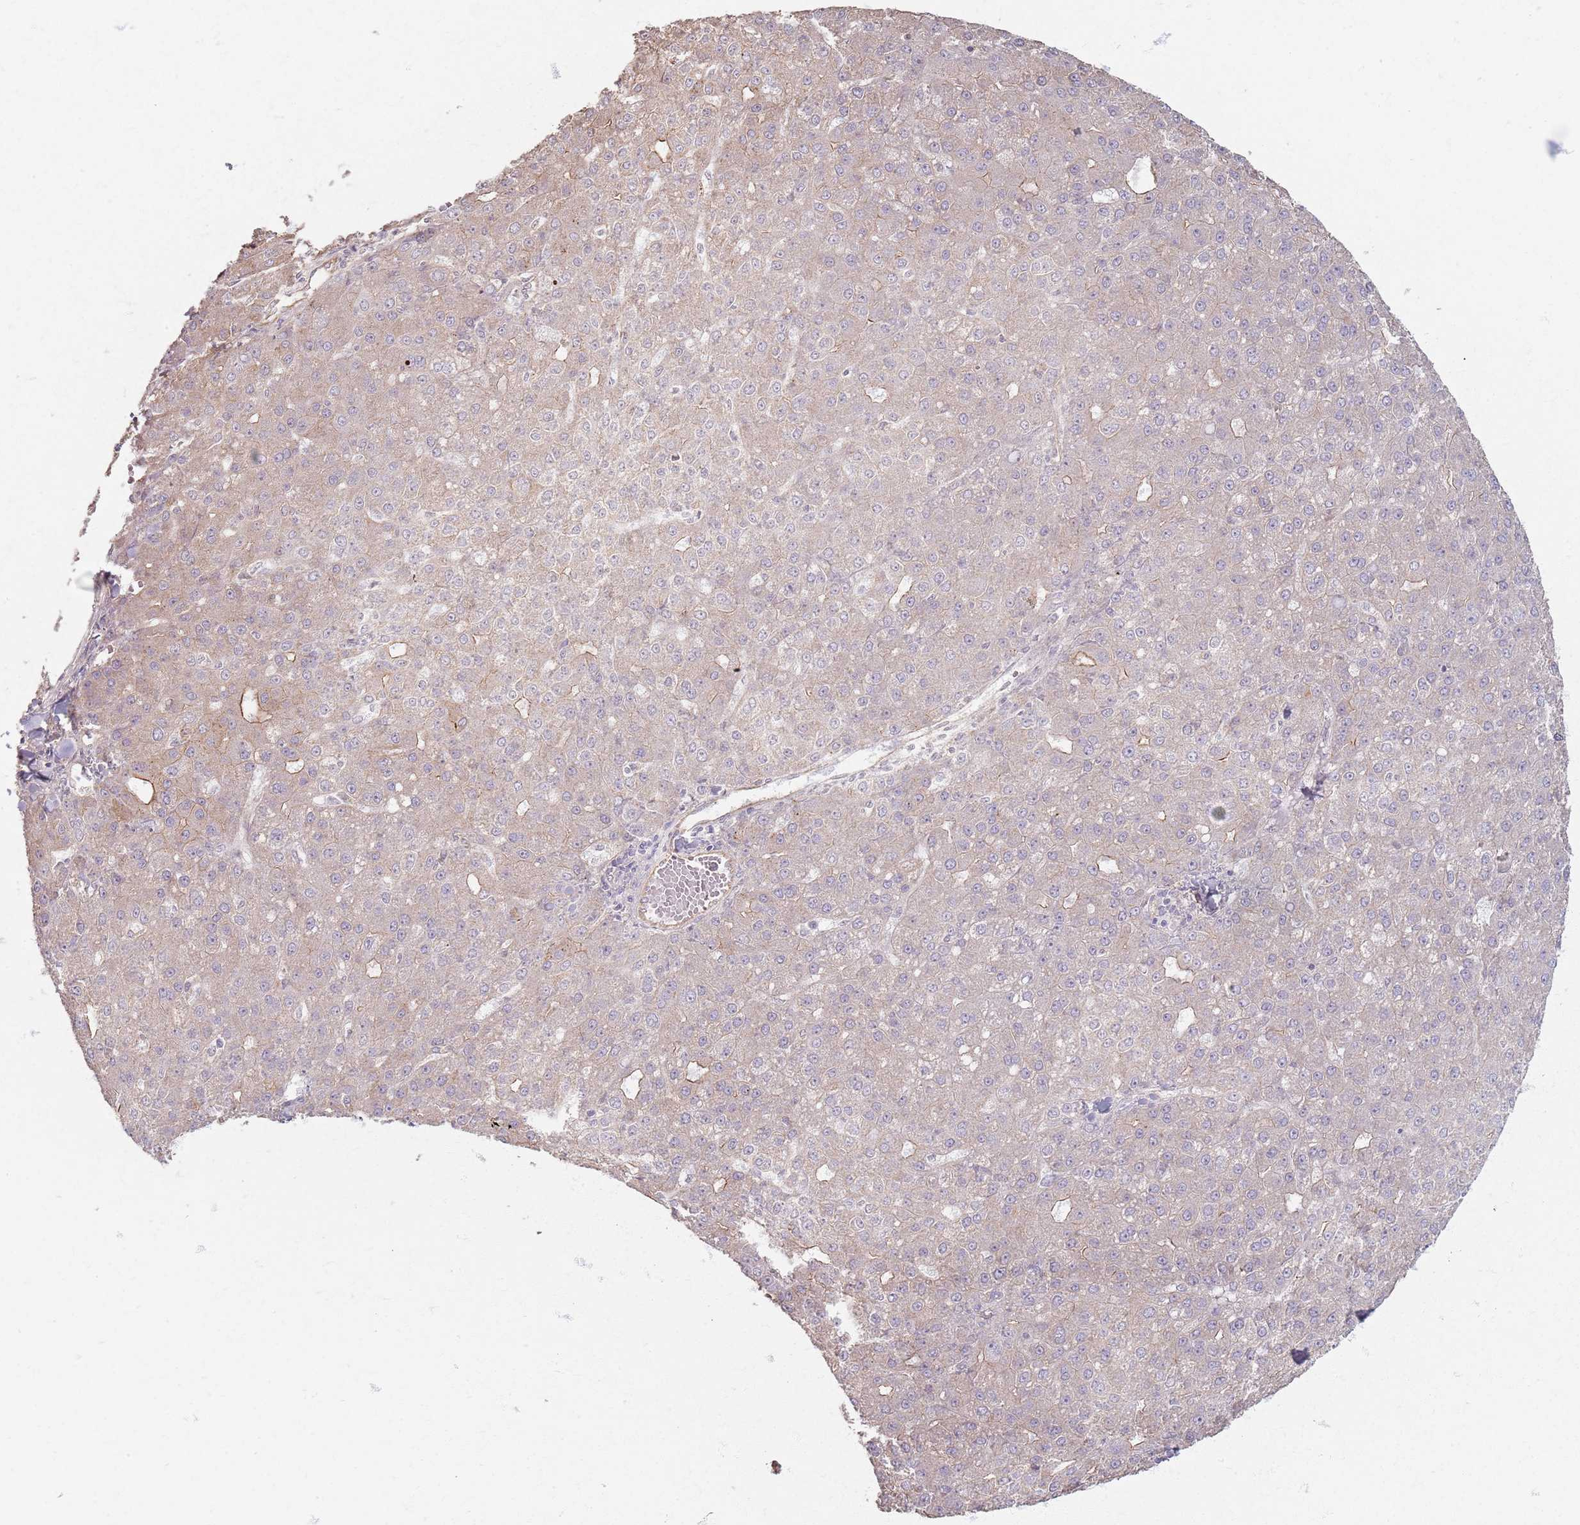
{"staining": {"intensity": "weak", "quantity": "<25%", "location": "cytoplasmic/membranous"}, "tissue": "liver cancer", "cell_type": "Tumor cells", "image_type": "cancer", "snomed": [{"axis": "morphology", "description": "Carcinoma, Hepatocellular, NOS"}, {"axis": "topography", "description": "Liver"}], "caption": "Immunohistochemistry of hepatocellular carcinoma (liver) demonstrates no staining in tumor cells. The staining was performed using DAB to visualize the protein expression in brown, while the nuclei were stained in blue with hematoxylin (Magnification: 20x).", "gene": "KCNA5", "patient": {"sex": "male", "age": 67}}